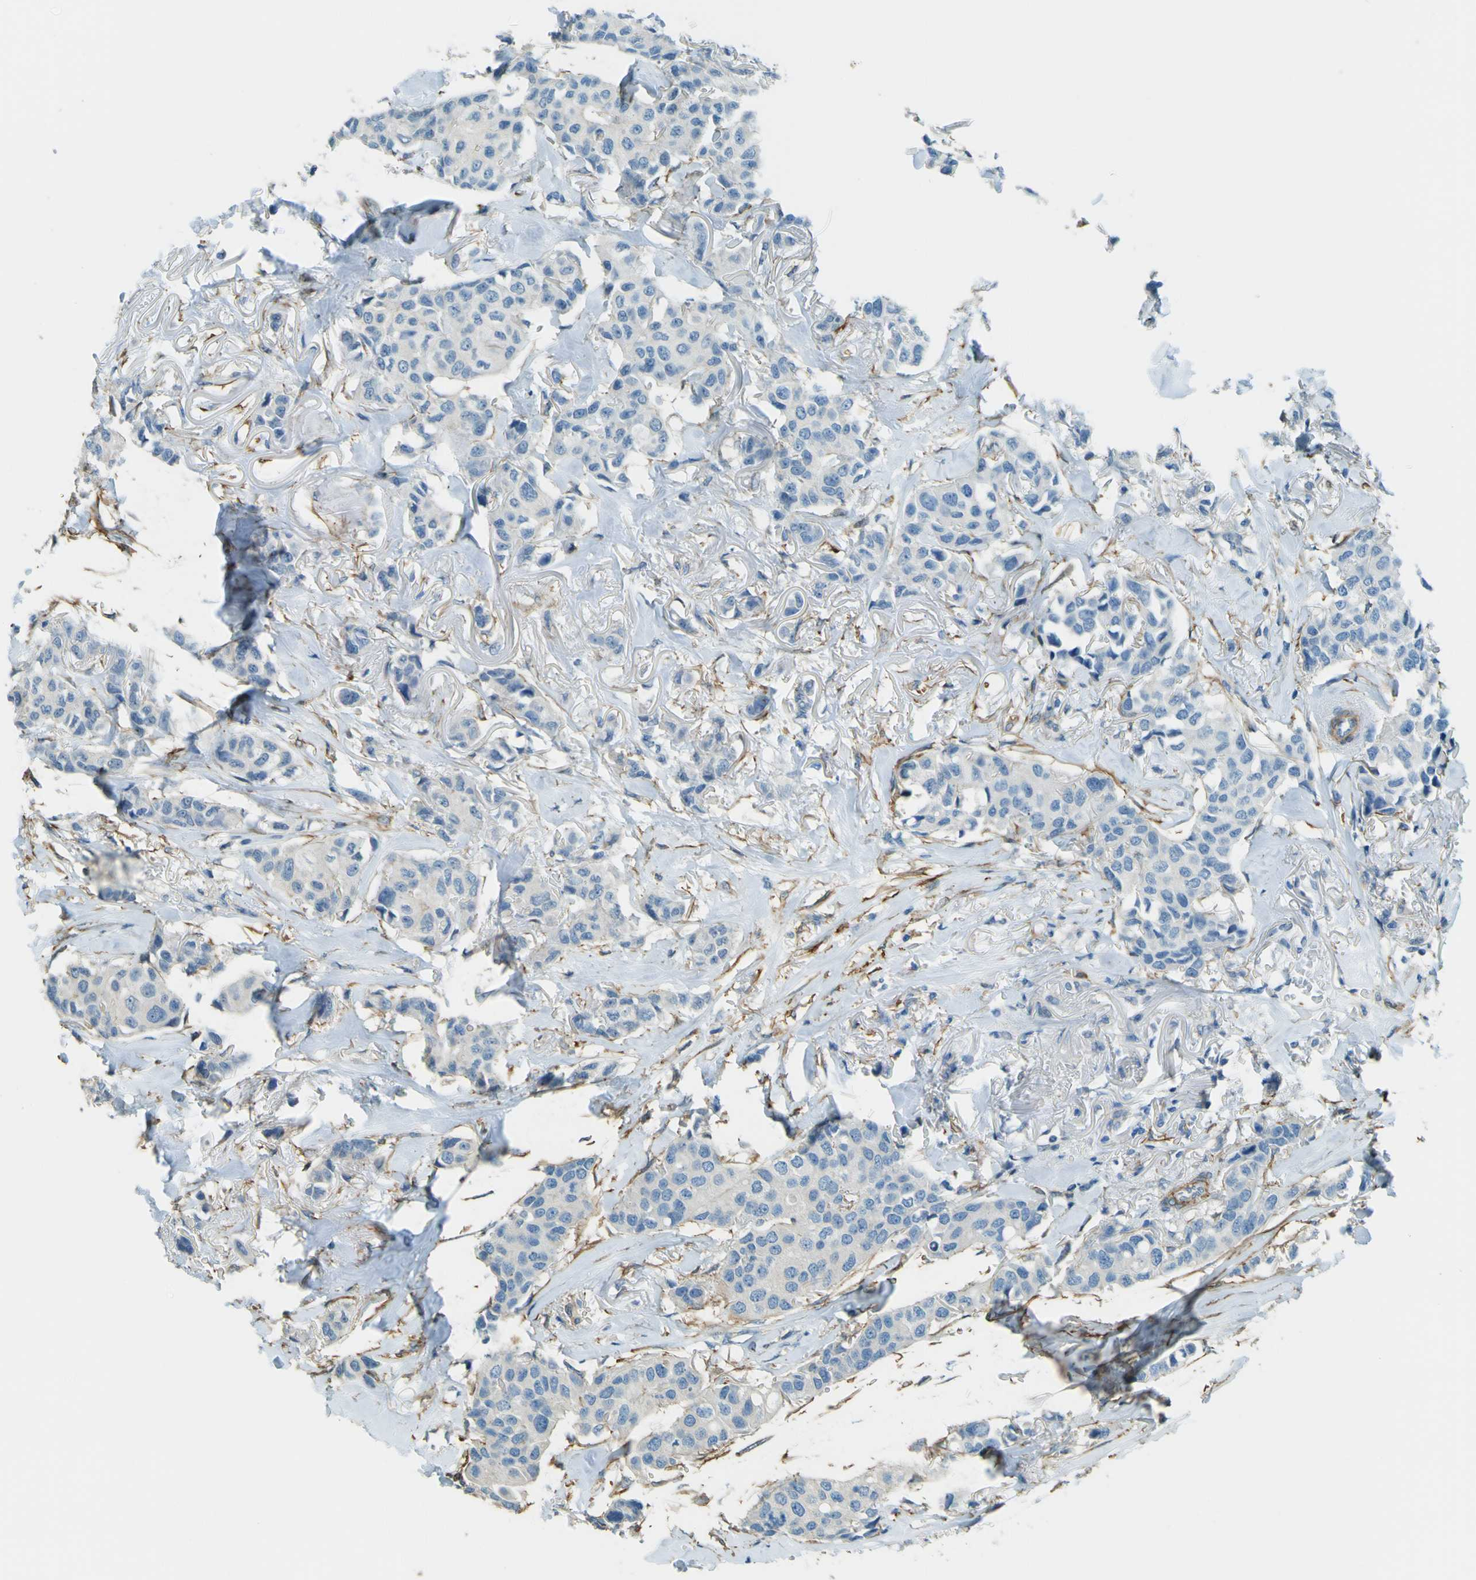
{"staining": {"intensity": "negative", "quantity": "none", "location": "none"}, "tissue": "breast cancer", "cell_type": "Tumor cells", "image_type": "cancer", "snomed": [{"axis": "morphology", "description": "Duct carcinoma"}, {"axis": "topography", "description": "Breast"}], "caption": "Breast cancer was stained to show a protein in brown. There is no significant positivity in tumor cells.", "gene": "NEXN", "patient": {"sex": "female", "age": 80}}